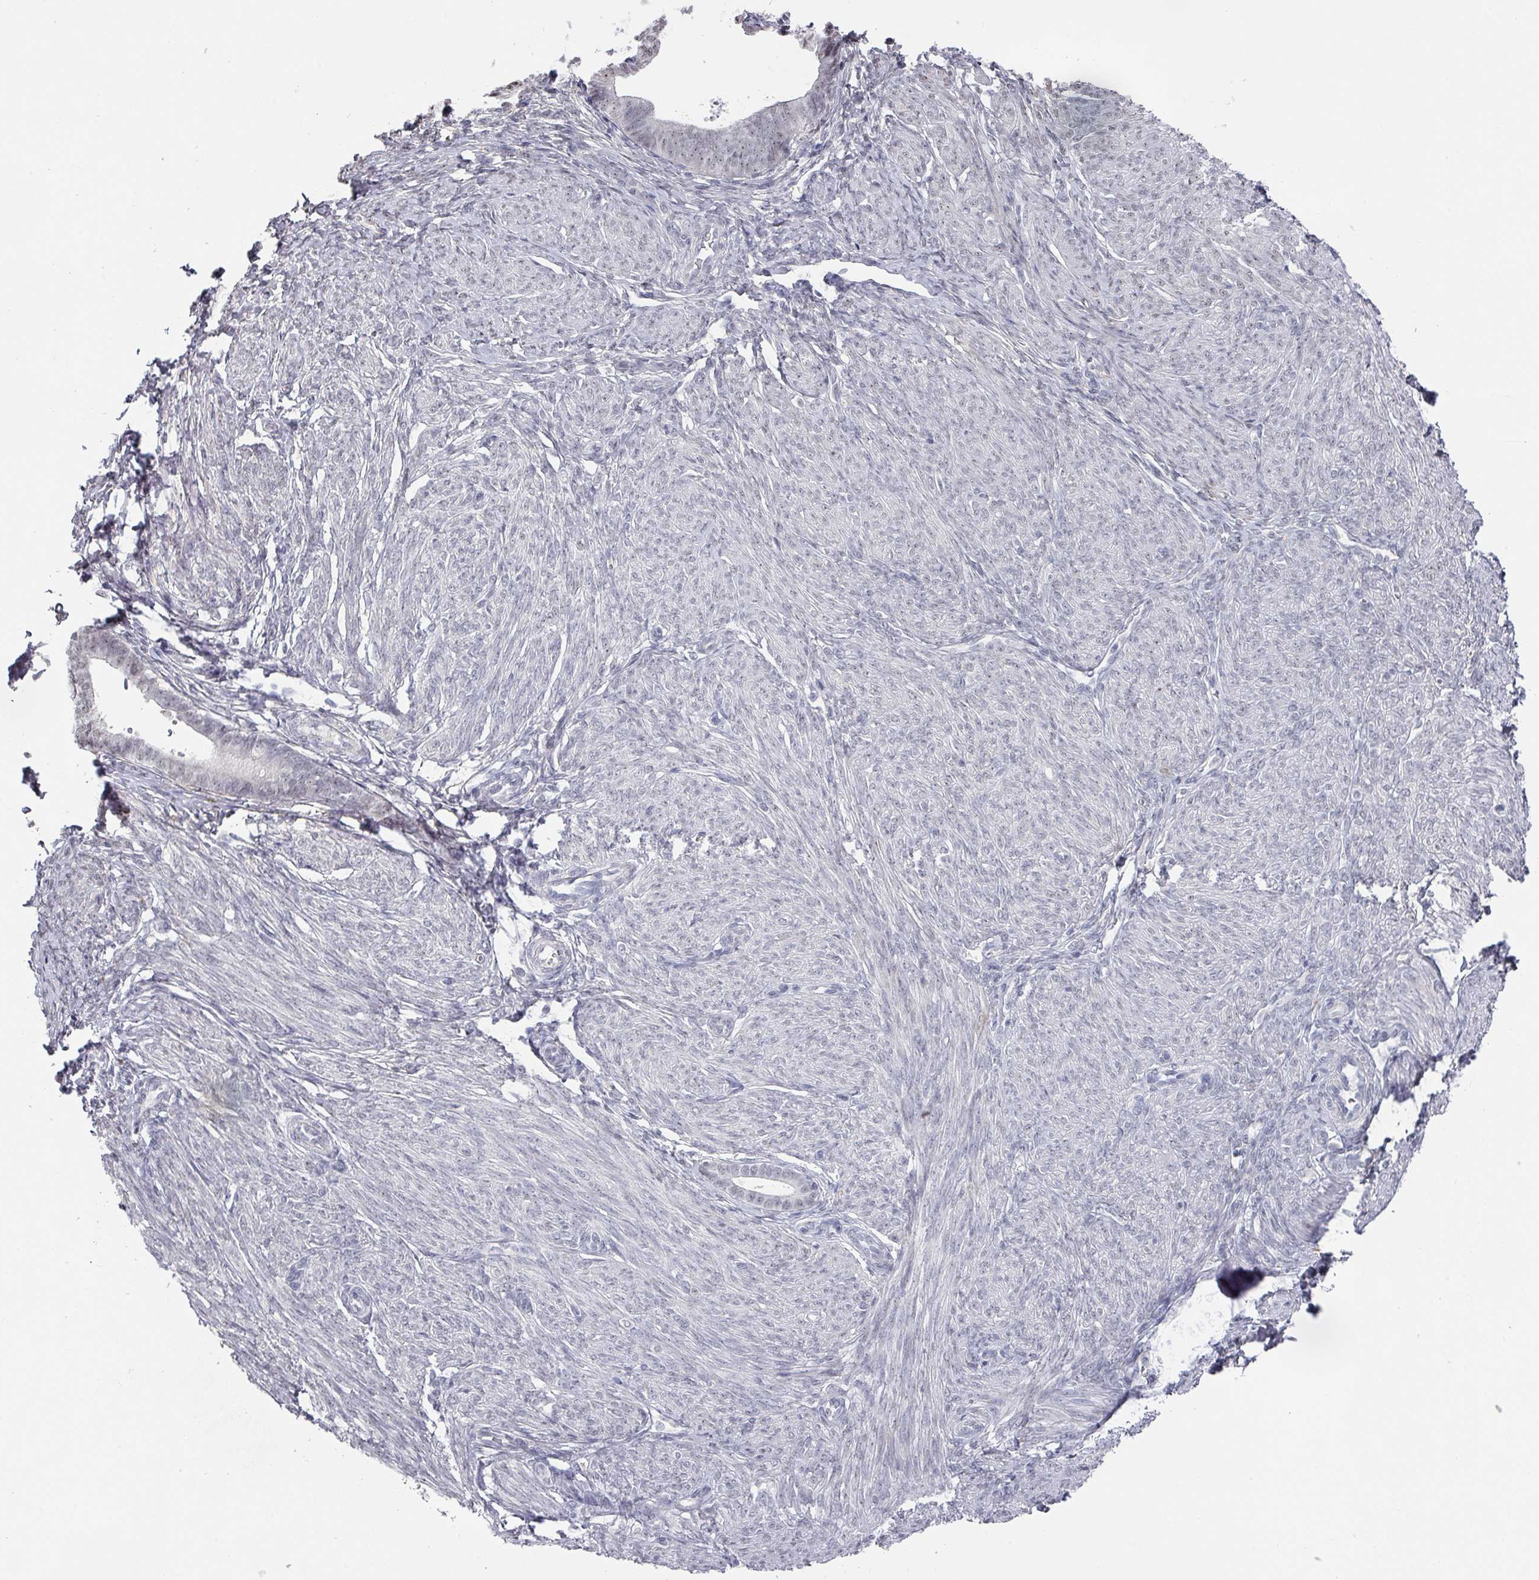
{"staining": {"intensity": "negative", "quantity": "none", "location": "none"}, "tissue": "endometrial cancer", "cell_type": "Tumor cells", "image_type": "cancer", "snomed": [{"axis": "morphology", "description": "Adenocarcinoma, NOS"}, {"axis": "topography", "description": "Endometrium"}], "caption": "The photomicrograph demonstrates no staining of tumor cells in adenocarcinoma (endometrial).", "gene": "ZNF654", "patient": {"sex": "female", "age": 87}}